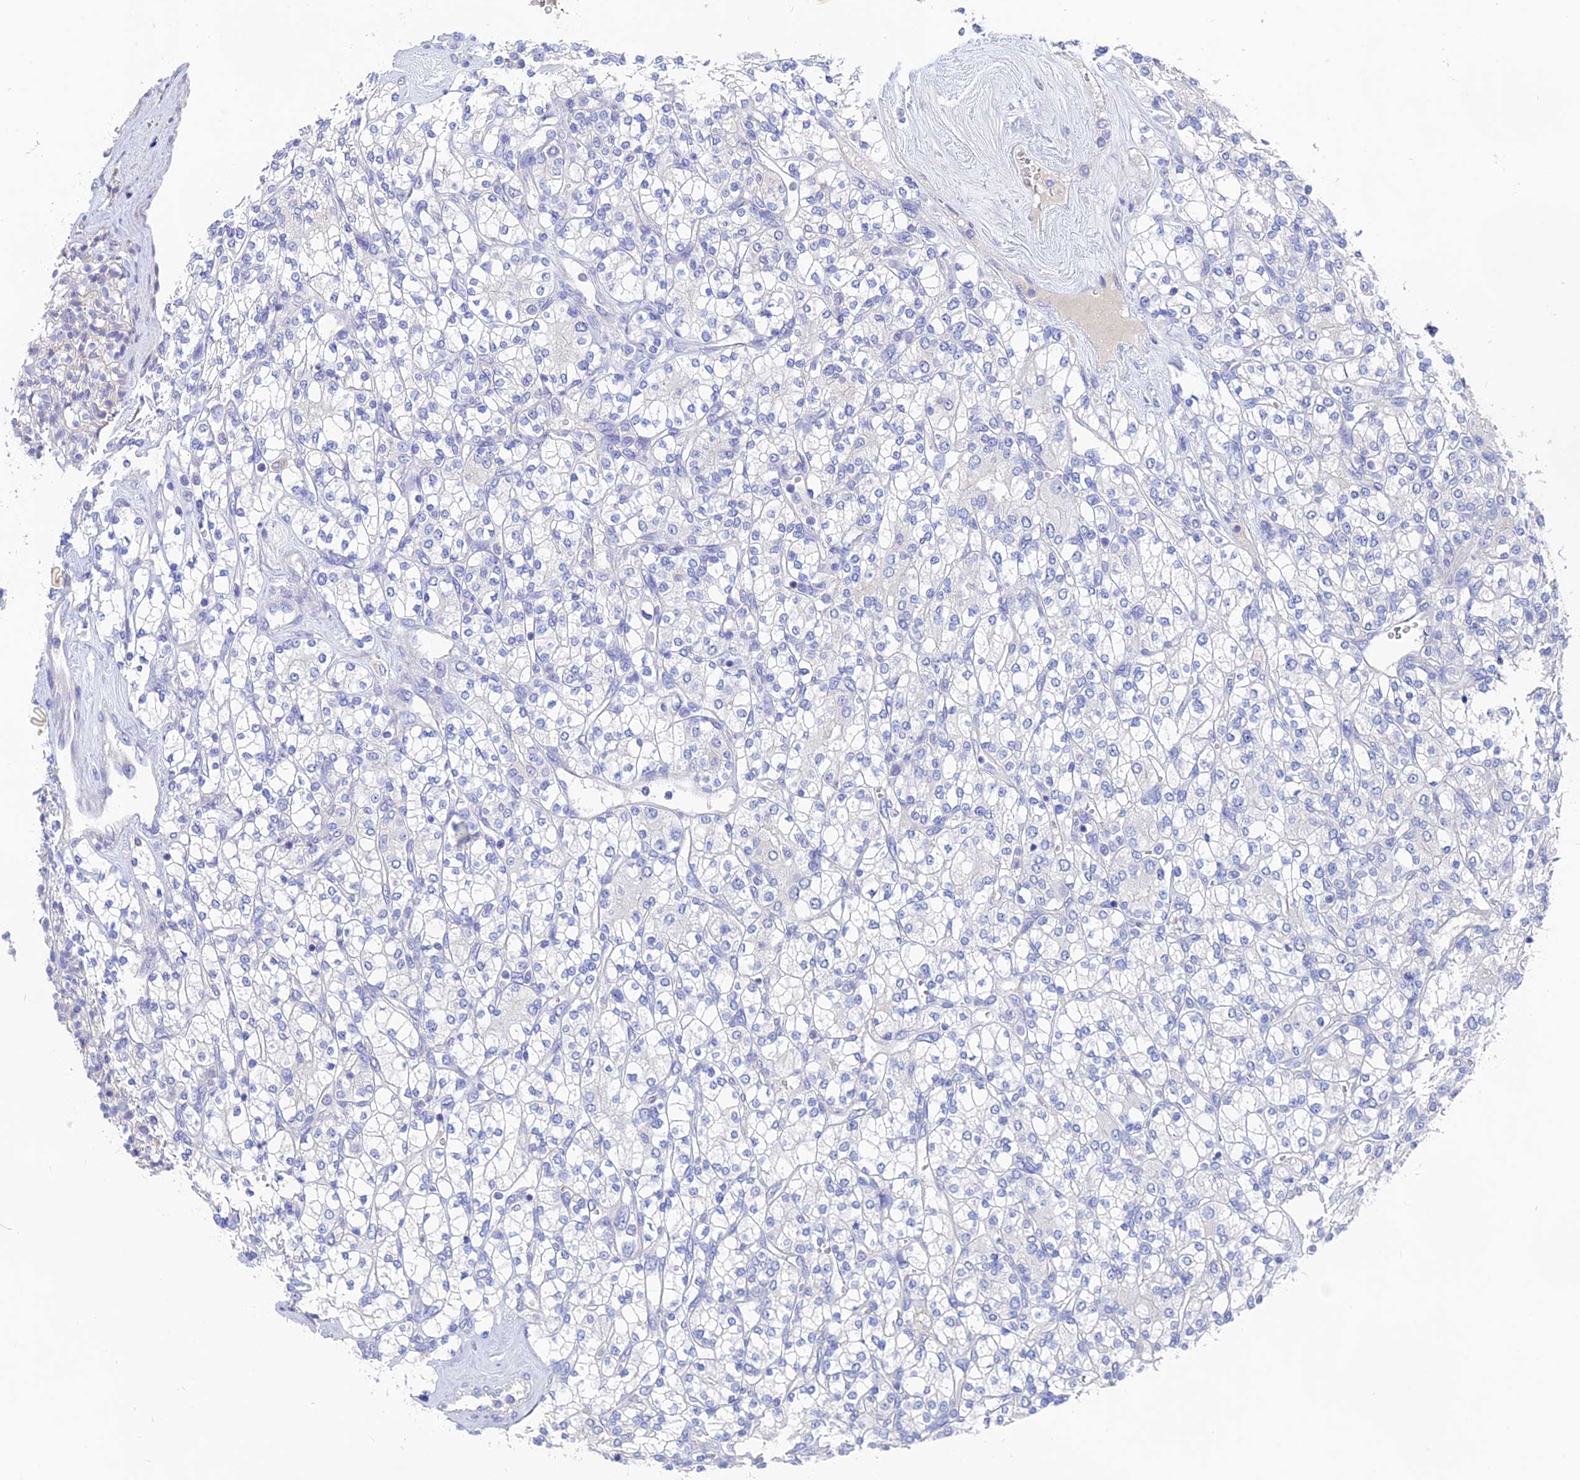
{"staining": {"intensity": "negative", "quantity": "none", "location": "none"}, "tissue": "renal cancer", "cell_type": "Tumor cells", "image_type": "cancer", "snomed": [{"axis": "morphology", "description": "Adenocarcinoma, NOS"}, {"axis": "topography", "description": "Kidney"}], "caption": "This is an immunohistochemistry micrograph of renal cancer (adenocarcinoma). There is no staining in tumor cells.", "gene": "TENT4B", "patient": {"sex": "male", "age": 77}}